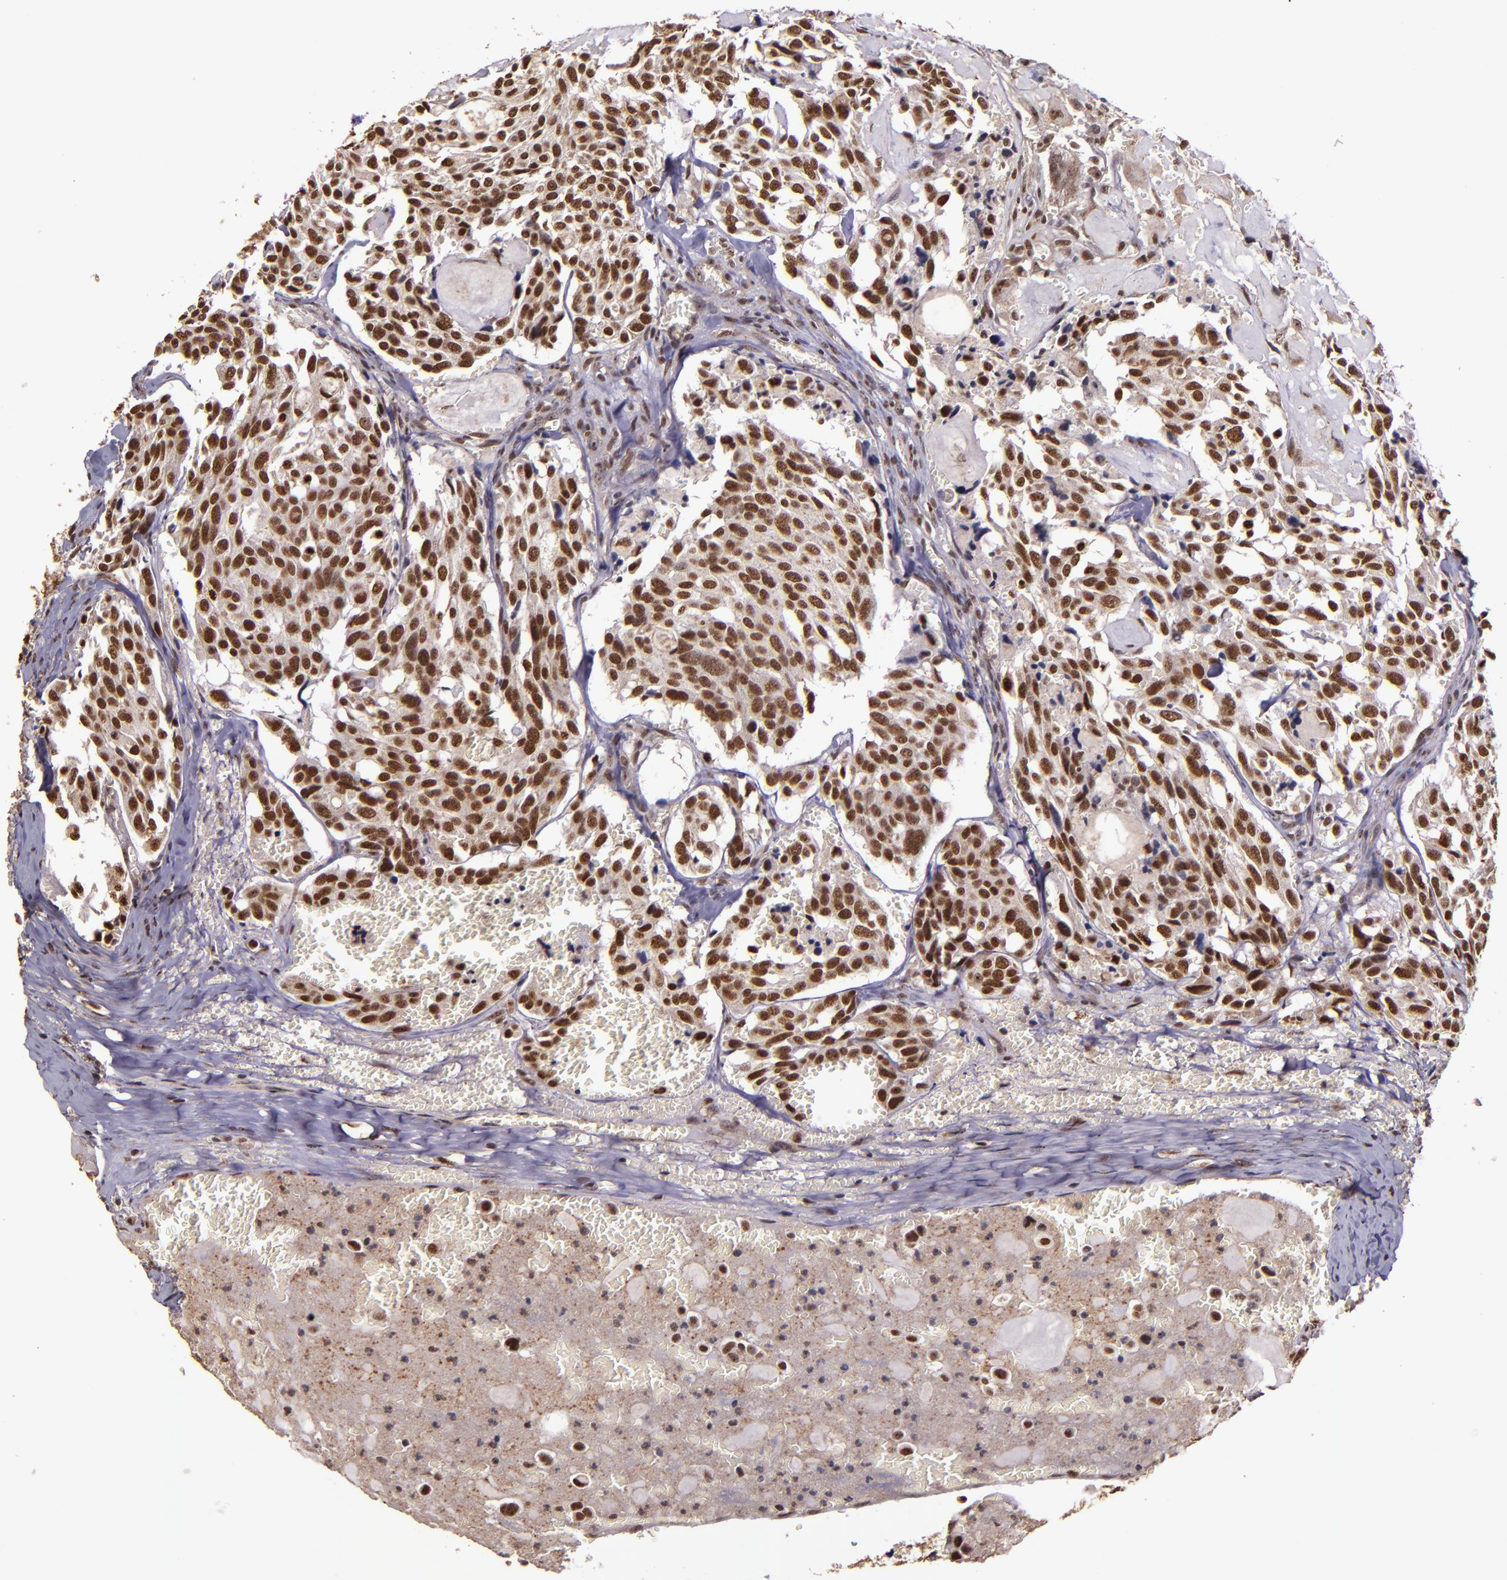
{"staining": {"intensity": "strong", "quantity": ">75%", "location": "nuclear"}, "tissue": "thyroid cancer", "cell_type": "Tumor cells", "image_type": "cancer", "snomed": [{"axis": "morphology", "description": "Carcinoma, NOS"}, {"axis": "morphology", "description": "Carcinoid, malignant, NOS"}, {"axis": "topography", "description": "Thyroid gland"}], "caption": "Thyroid cancer stained with DAB (3,3'-diaminobenzidine) immunohistochemistry reveals high levels of strong nuclear staining in about >75% of tumor cells.", "gene": "CECR2", "patient": {"sex": "male", "age": 33}}